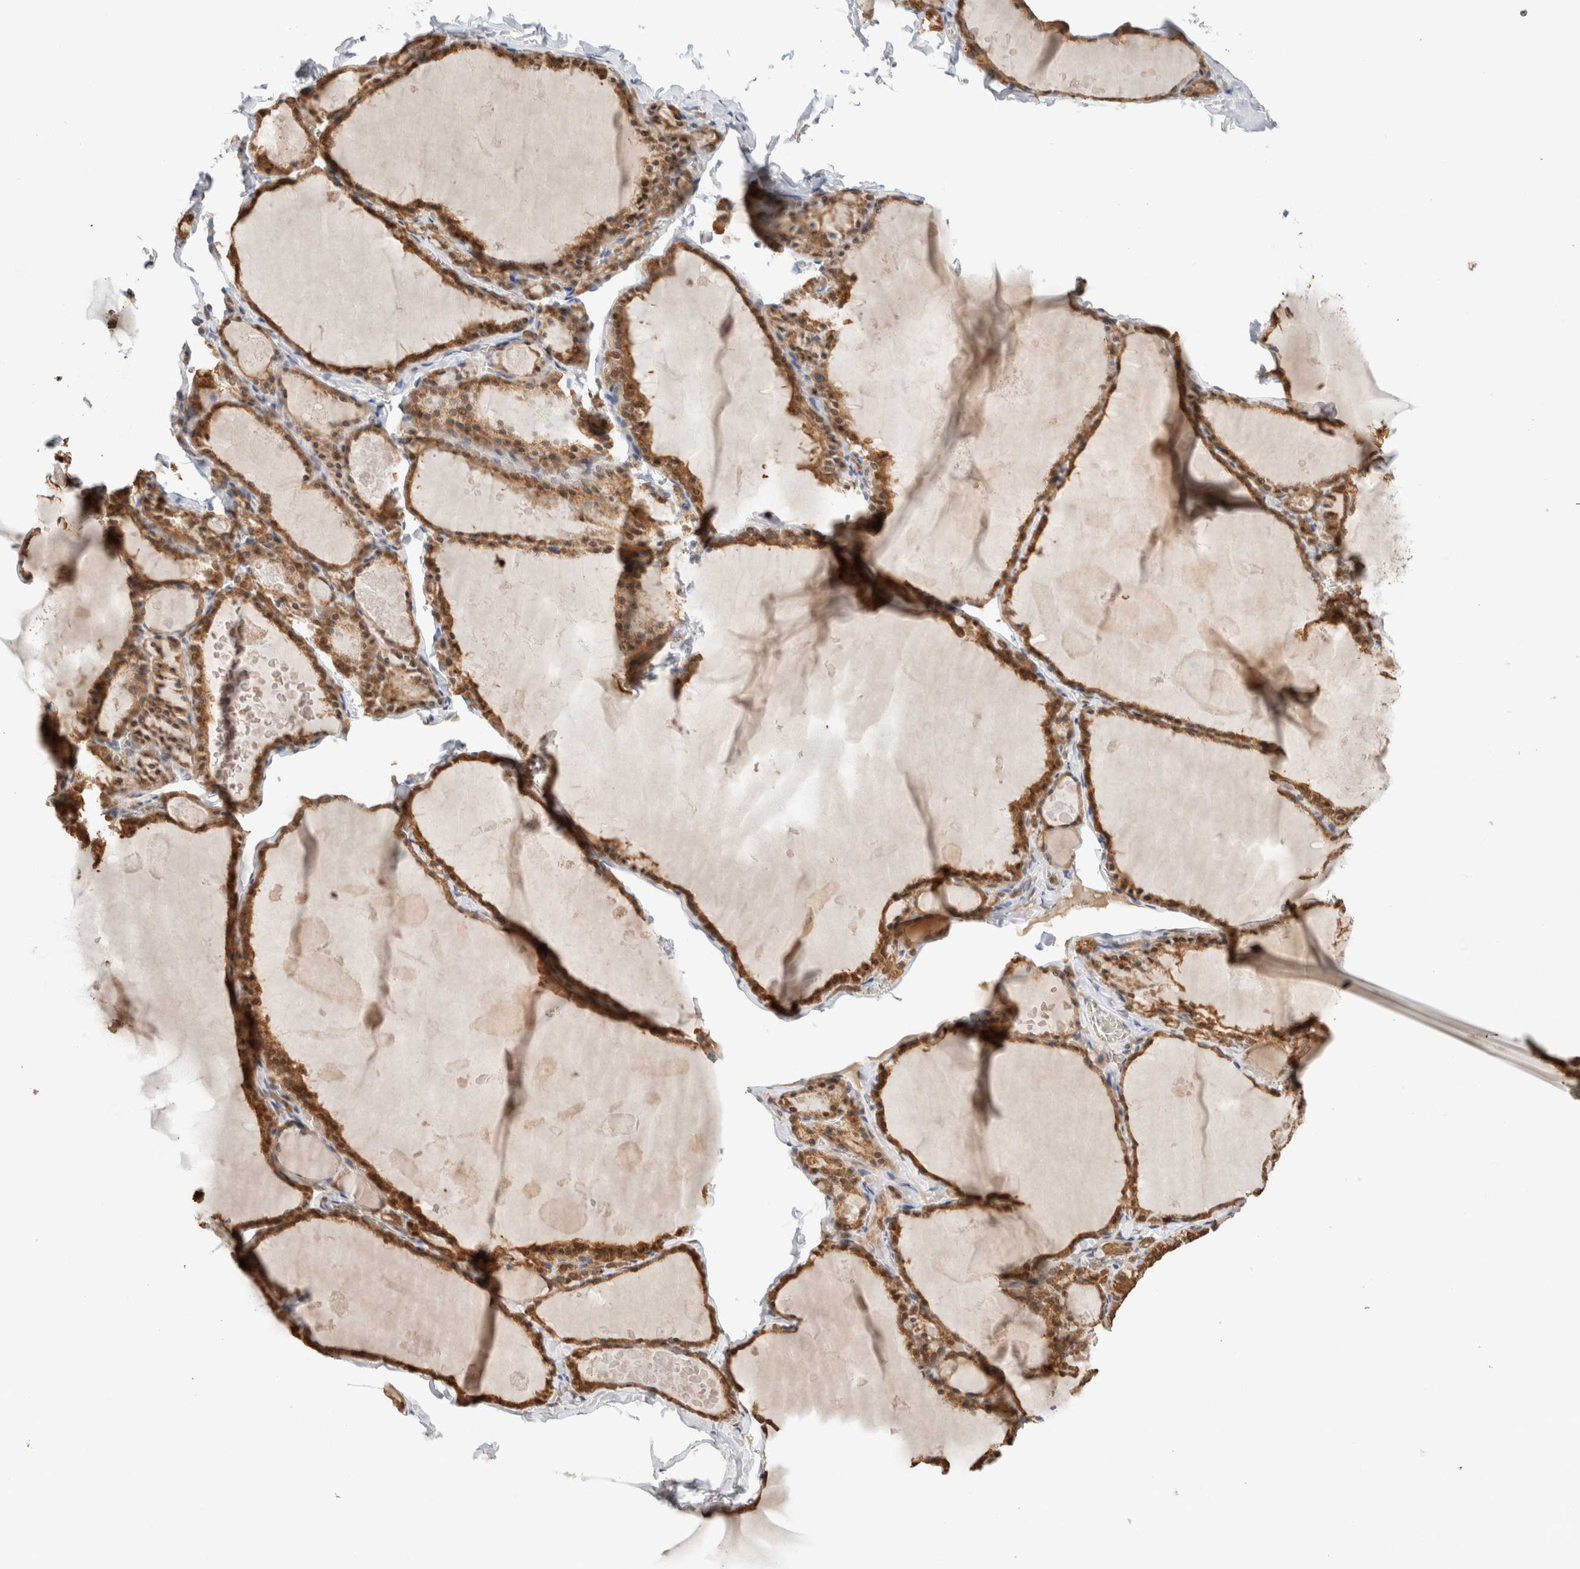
{"staining": {"intensity": "moderate", "quantity": ">75%", "location": "cytoplasmic/membranous"}, "tissue": "thyroid gland", "cell_type": "Glandular cells", "image_type": "normal", "snomed": [{"axis": "morphology", "description": "Normal tissue, NOS"}, {"axis": "topography", "description": "Thyroid gland"}], "caption": "Brown immunohistochemical staining in benign thyroid gland exhibits moderate cytoplasmic/membranous staining in approximately >75% of glandular cells.", "gene": "CA13", "patient": {"sex": "male", "age": 56}}